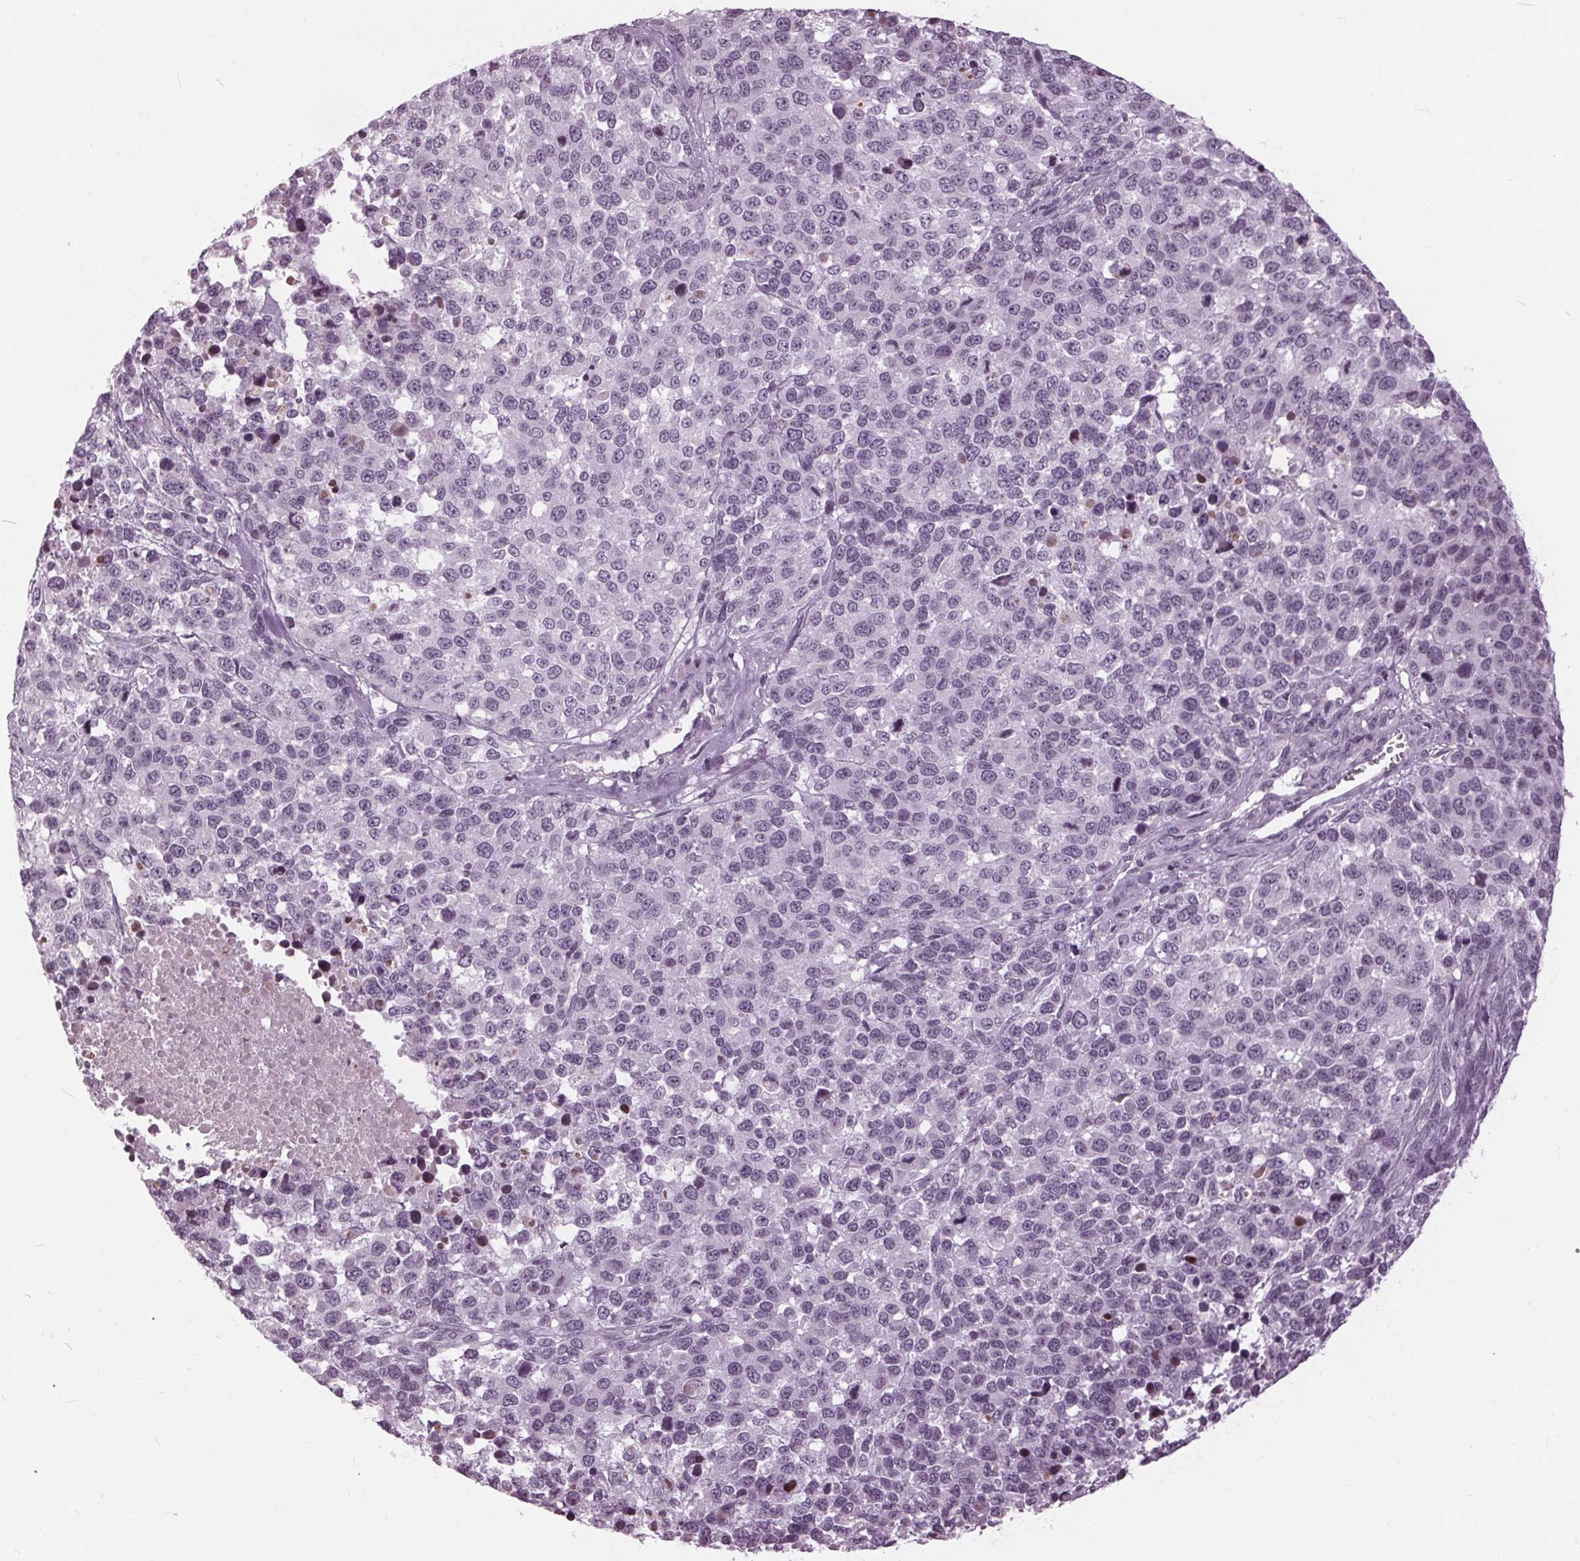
{"staining": {"intensity": "negative", "quantity": "none", "location": "none"}, "tissue": "melanoma", "cell_type": "Tumor cells", "image_type": "cancer", "snomed": [{"axis": "morphology", "description": "Malignant melanoma, Metastatic site"}, {"axis": "topography", "description": "Skin"}], "caption": "Protein analysis of melanoma exhibits no significant staining in tumor cells.", "gene": "SLC9A4", "patient": {"sex": "male", "age": 84}}